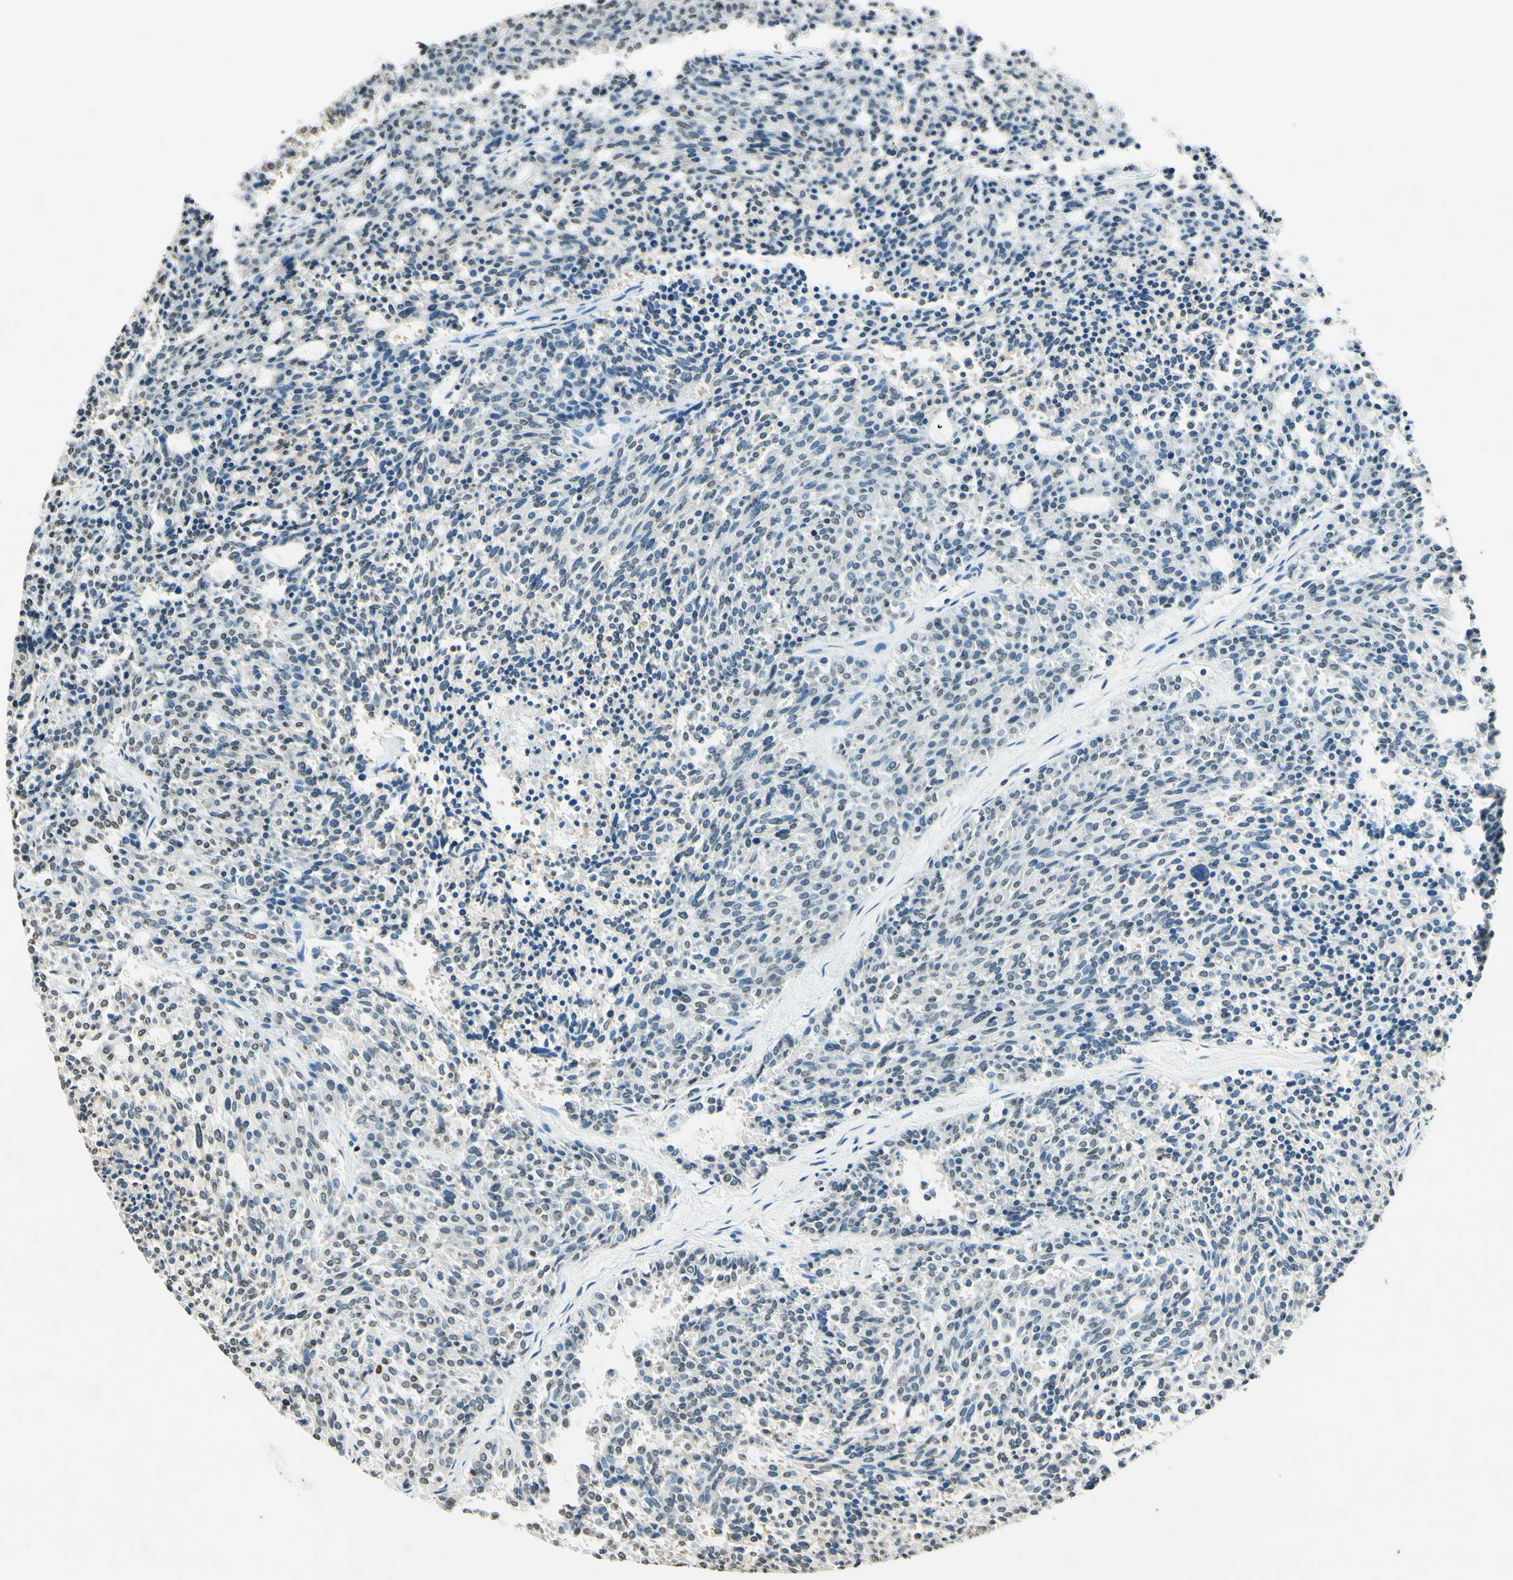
{"staining": {"intensity": "weak", "quantity": "25%-75%", "location": "nuclear"}, "tissue": "carcinoid", "cell_type": "Tumor cells", "image_type": "cancer", "snomed": [{"axis": "morphology", "description": "Carcinoid, malignant, NOS"}, {"axis": "topography", "description": "Pancreas"}], "caption": "Brown immunohistochemical staining in human malignant carcinoid shows weak nuclear positivity in approximately 25%-75% of tumor cells.", "gene": "MSH2", "patient": {"sex": "female", "age": 54}}